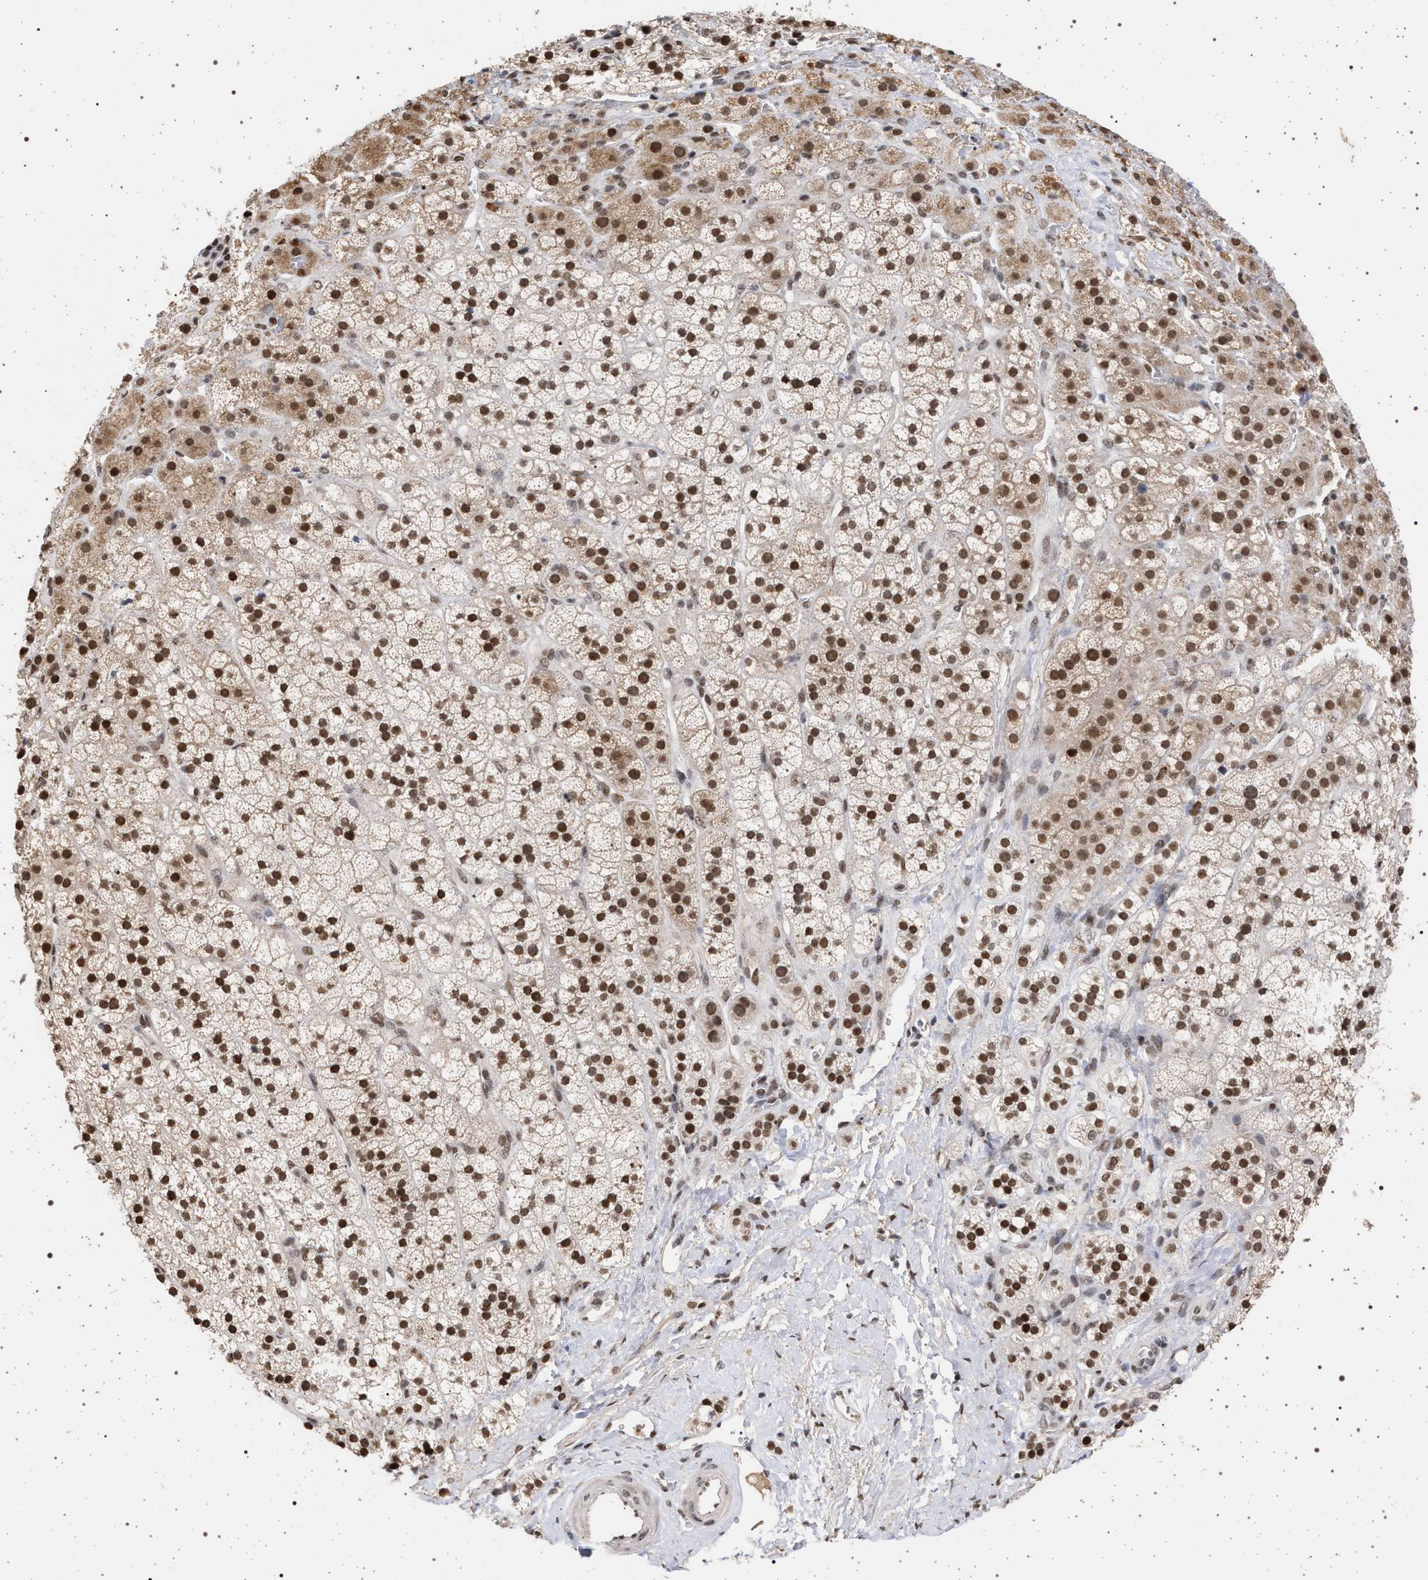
{"staining": {"intensity": "strong", "quantity": ">75%", "location": "nuclear"}, "tissue": "adrenal gland", "cell_type": "Glandular cells", "image_type": "normal", "snomed": [{"axis": "morphology", "description": "Normal tissue, NOS"}, {"axis": "topography", "description": "Adrenal gland"}], "caption": "IHC of unremarkable human adrenal gland demonstrates high levels of strong nuclear positivity in approximately >75% of glandular cells.", "gene": "PHF12", "patient": {"sex": "male", "age": 56}}